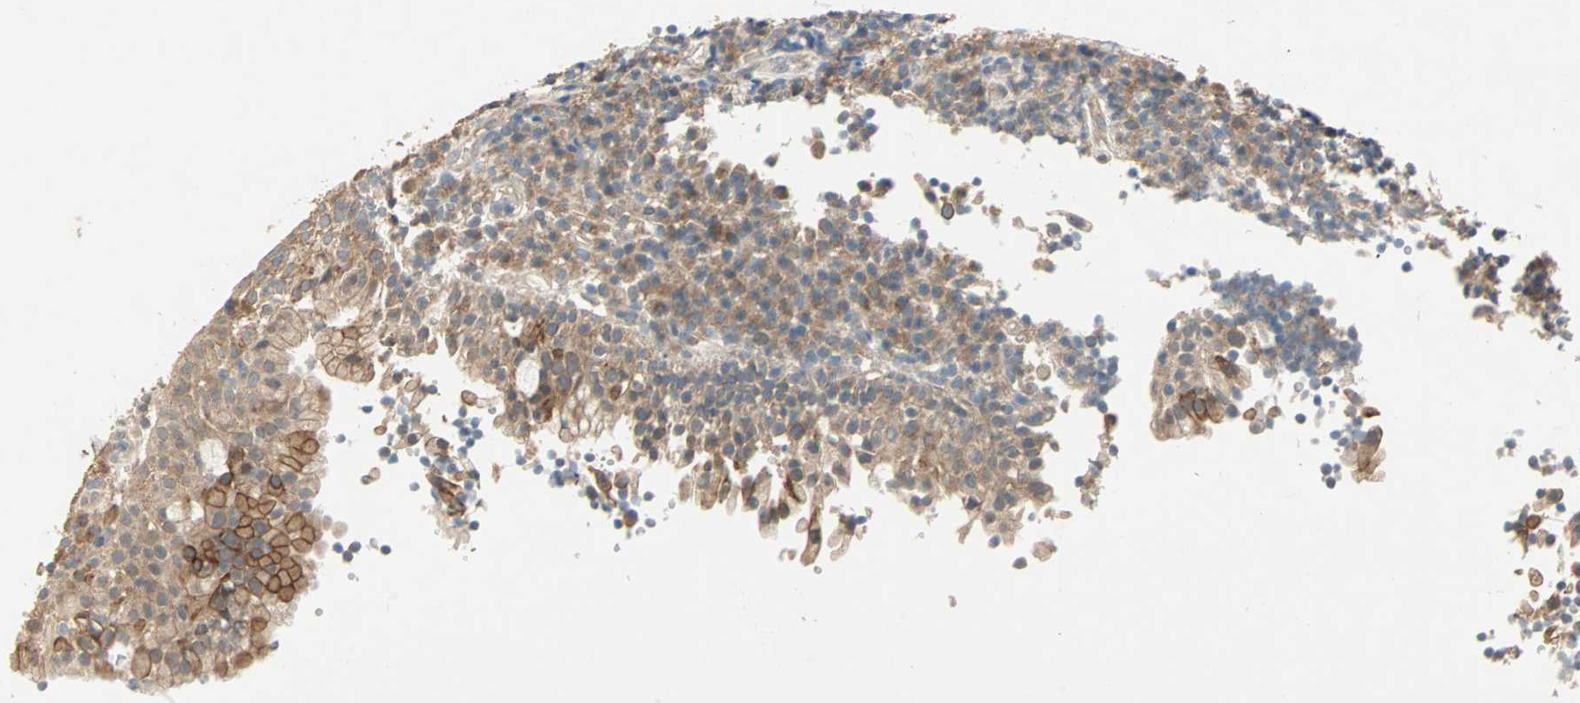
{"staining": {"intensity": "moderate", "quantity": ">75%", "location": "cytoplasmic/membranous"}, "tissue": "tonsil", "cell_type": "Germinal center cells", "image_type": "normal", "snomed": [{"axis": "morphology", "description": "Normal tissue, NOS"}, {"axis": "topography", "description": "Tonsil"}], "caption": "Tonsil was stained to show a protein in brown. There is medium levels of moderate cytoplasmic/membranous positivity in about >75% of germinal center cells. The protein is shown in brown color, while the nuclei are stained blue.", "gene": "TTF2", "patient": {"sex": "female", "age": 40}}